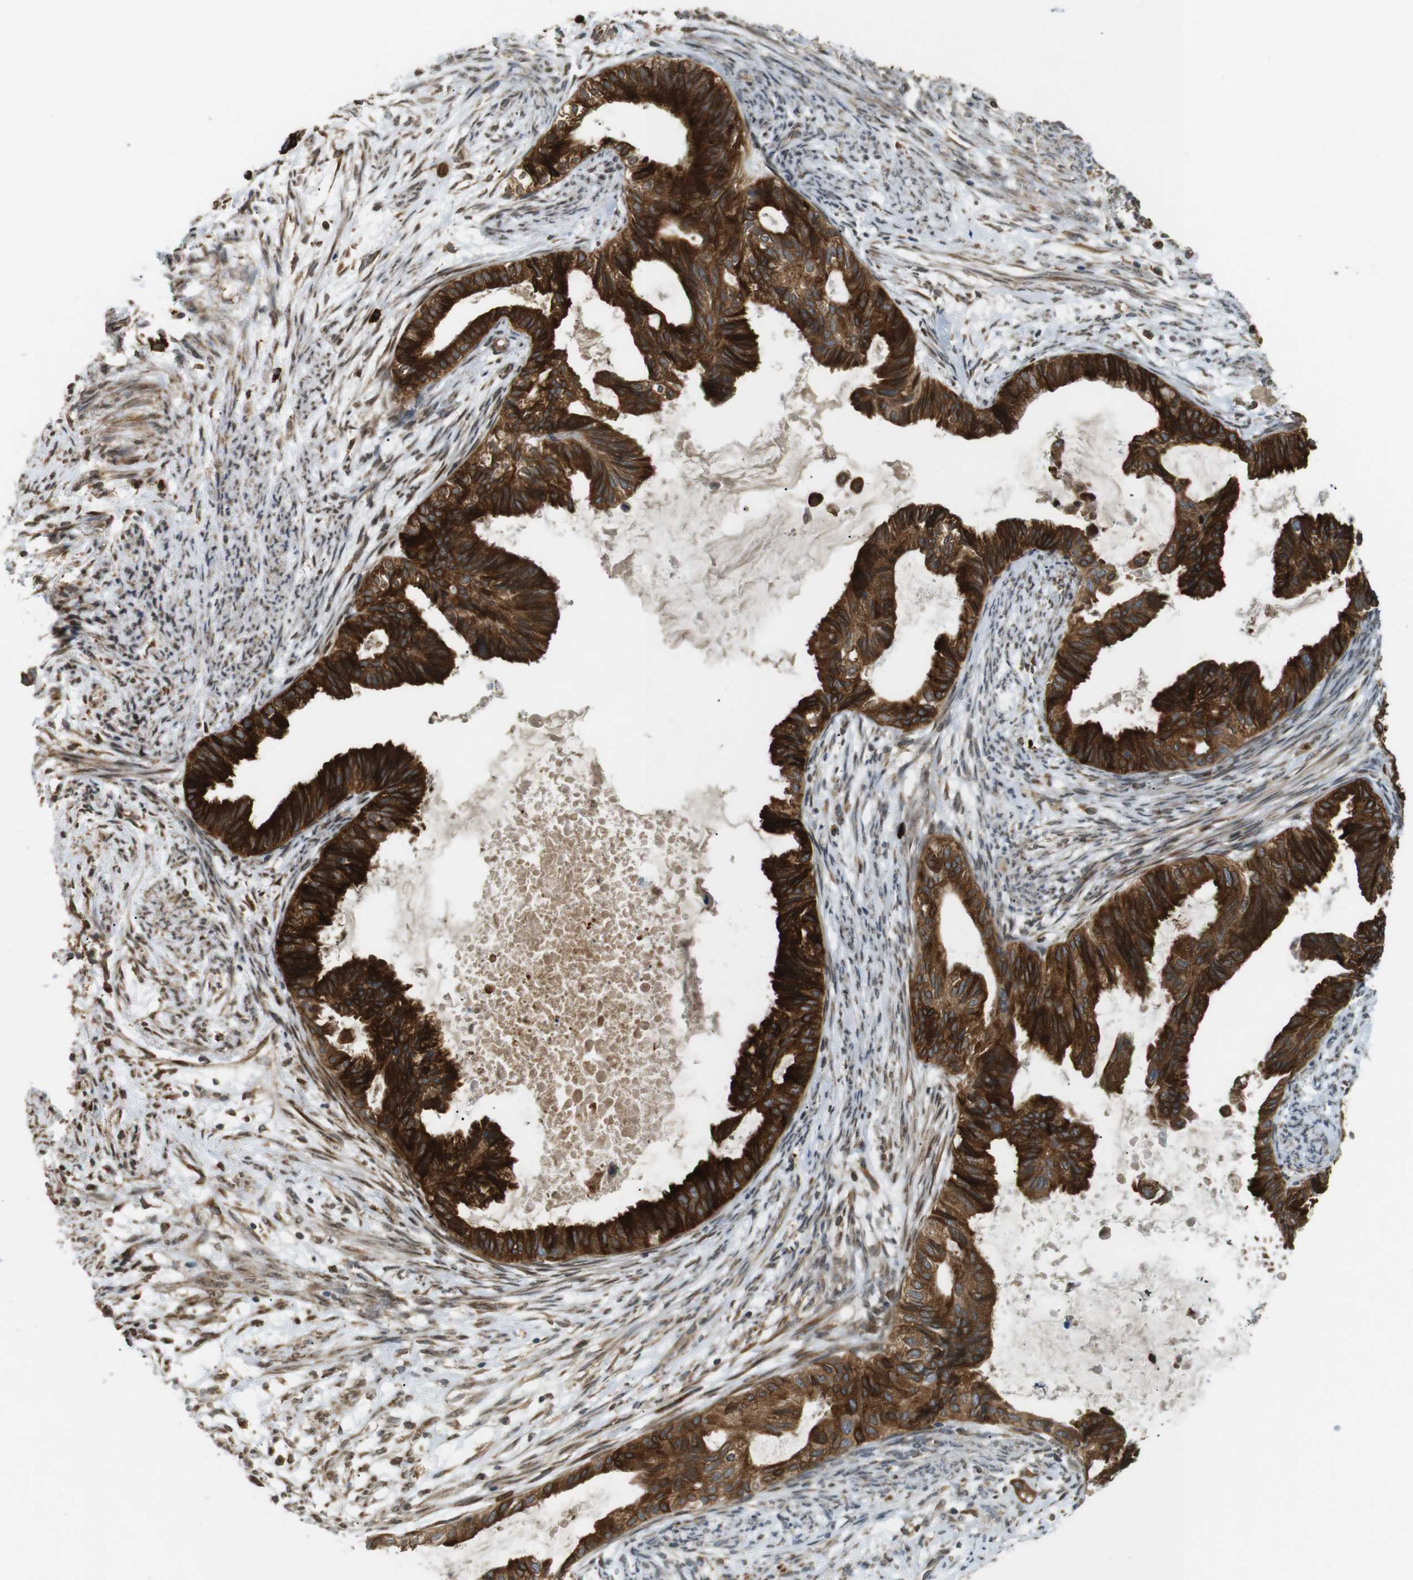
{"staining": {"intensity": "strong", "quantity": ">75%", "location": "cytoplasmic/membranous"}, "tissue": "cervical cancer", "cell_type": "Tumor cells", "image_type": "cancer", "snomed": [{"axis": "morphology", "description": "Normal tissue, NOS"}, {"axis": "morphology", "description": "Adenocarcinoma, NOS"}, {"axis": "topography", "description": "Cervix"}, {"axis": "topography", "description": "Endometrium"}], "caption": "Immunohistochemistry staining of cervical adenocarcinoma, which shows high levels of strong cytoplasmic/membranous expression in about >75% of tumor cells indicating strong cytoplasmic/membranous protein expression. The staining was performed using DAB (3,3'-diaminobenzidine) (brown) for protein detection and nuclei were counterstained in hematoxylin (blue).", "gene": "TMED4", "patient": {"sex": "female", "age": 86}}